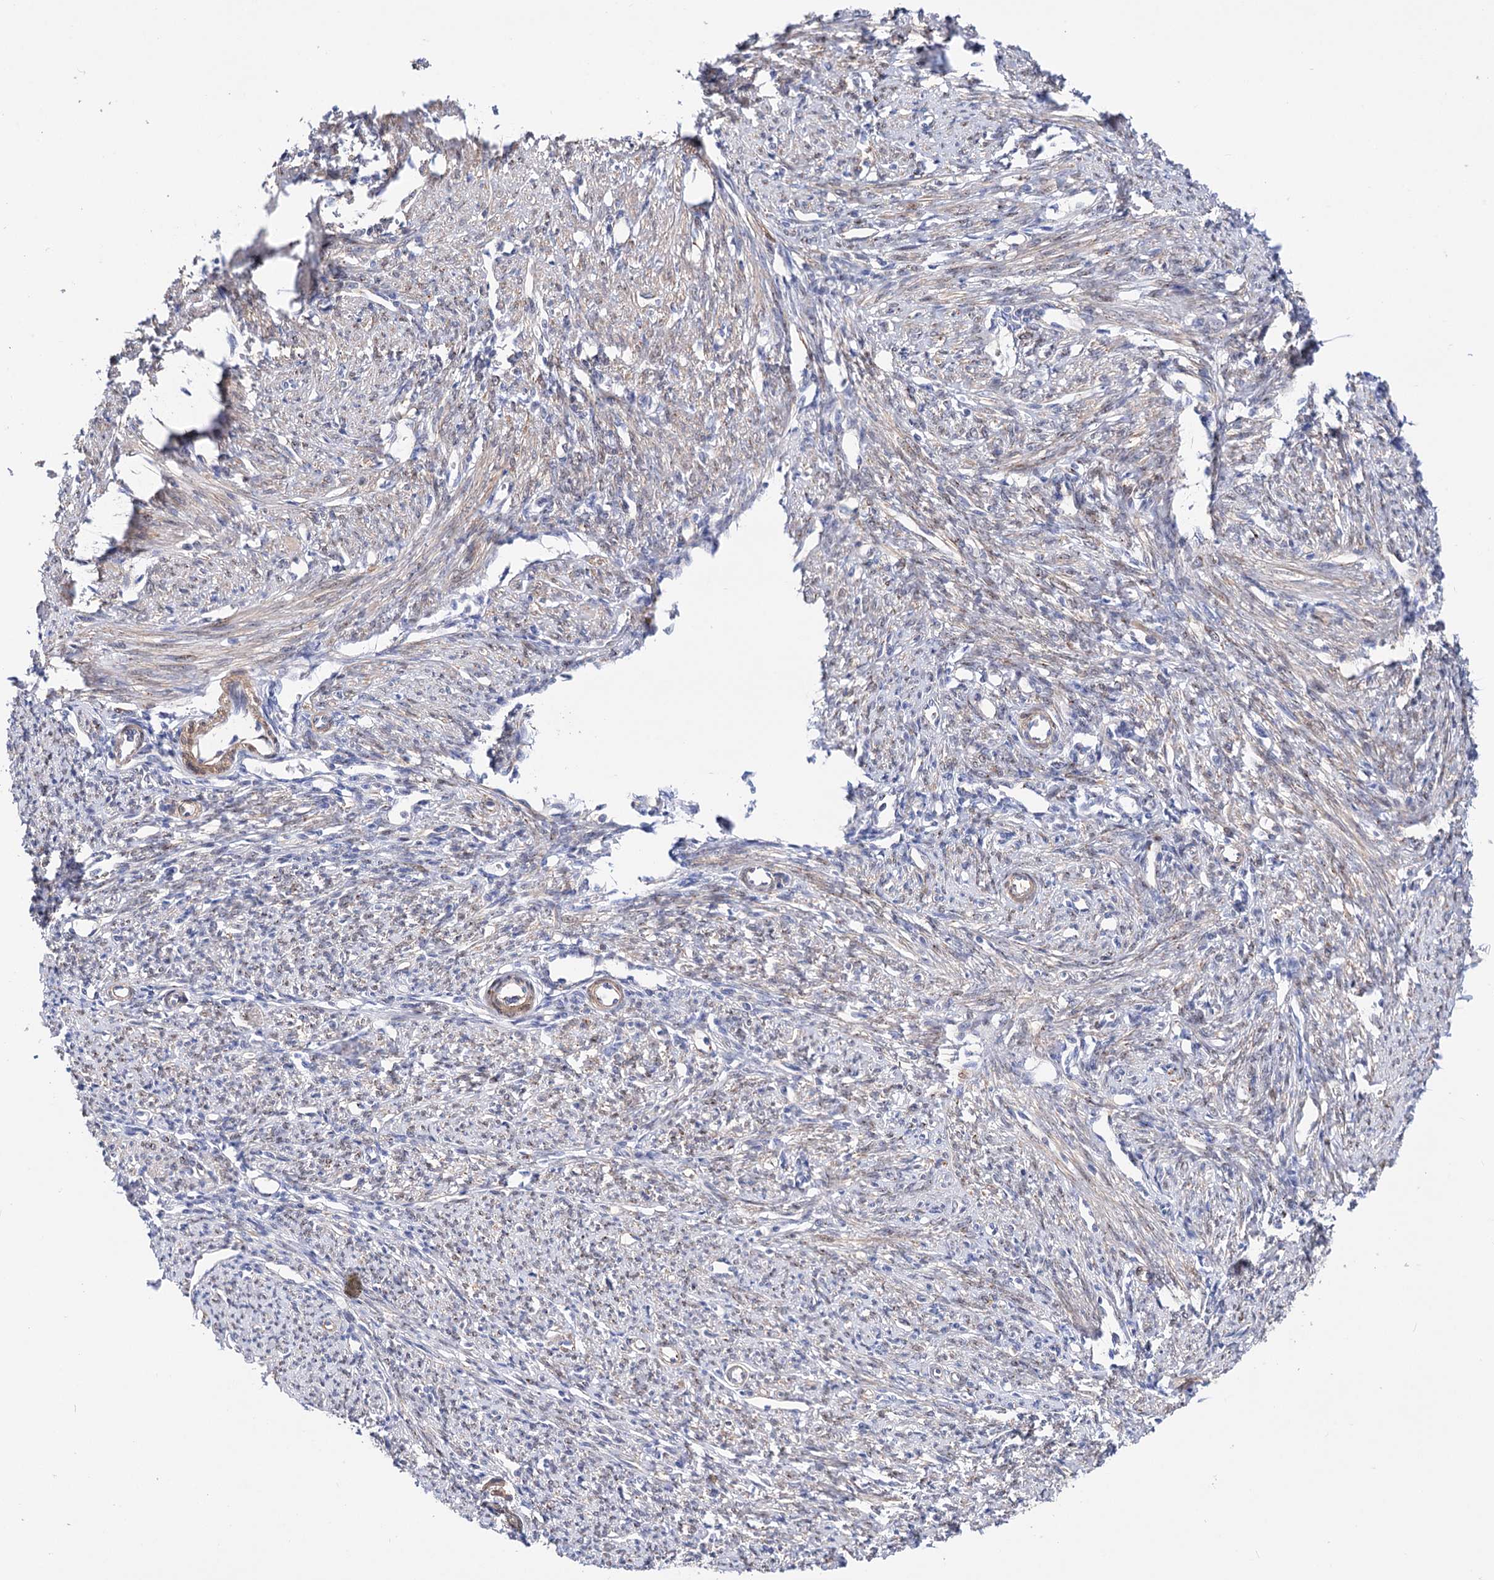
{"staining": {"intensity": "weak", "quantity": ">75%", "location": "cytoplasmic/membranous"}, "tissue": "smooth muscle", "cell_type": "Smooth muscle cells", "image_type": "normal", "snomed": [{"axis": "morphology", "description": "Normal tissue, NOS"}, {"axis": "topography", "description": "Smooth muscle"}, {"axis": "topography", "description": "Uterus"}], "caption": "DAB (3,3'-diaminobenzidine) immunohistochemical staining of benign human smooth muscle exhibits weak cytoplasmic/membranous protein staining in about >75% of smooth muscle cells.", "gene": "C11orf96", "patient": {"sex": "female", "age": 59}}